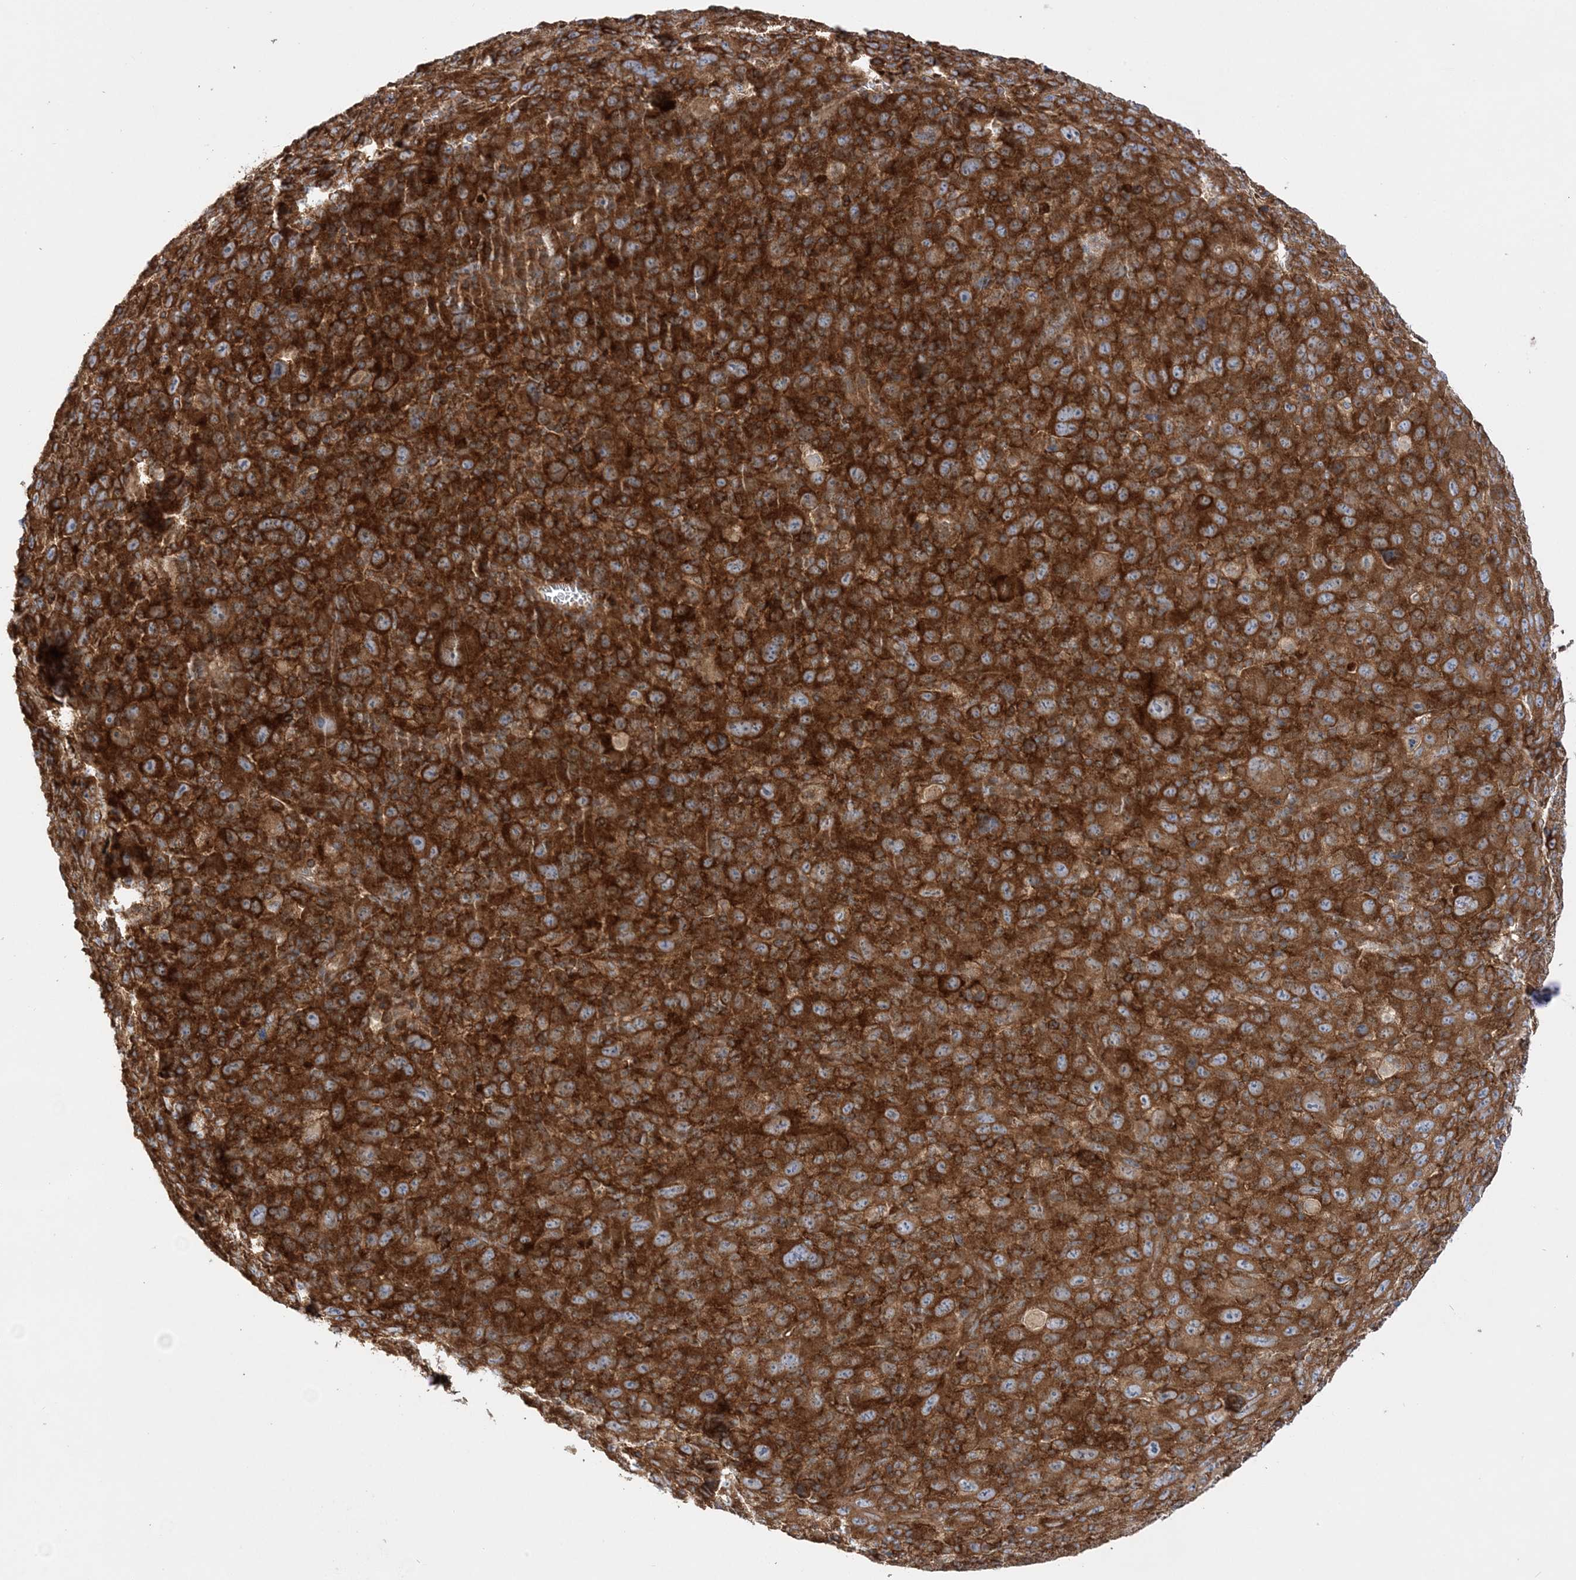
{"staining": {"intensity": "strong", "quantity": ">75%", "location": "cytoplasmic/membranous"}, "tissue": "melanoma", "cell_type": "Tumor cells", "image_type": "cancer", "snomed": [{"axis": "morphology", "description": "Malignant melanoma, Metastatic site"}, {"axis": "topography", "description": "Skin"}], "caption": "Brown immunohistochemical staining in human malignant melanoma (metastatic site) shows strong cytoplasmic/membranous expression in approximately >75% of tumor cells.", "gene": "TBC1D5", "patient": {"sex": "female", "age": 56}}